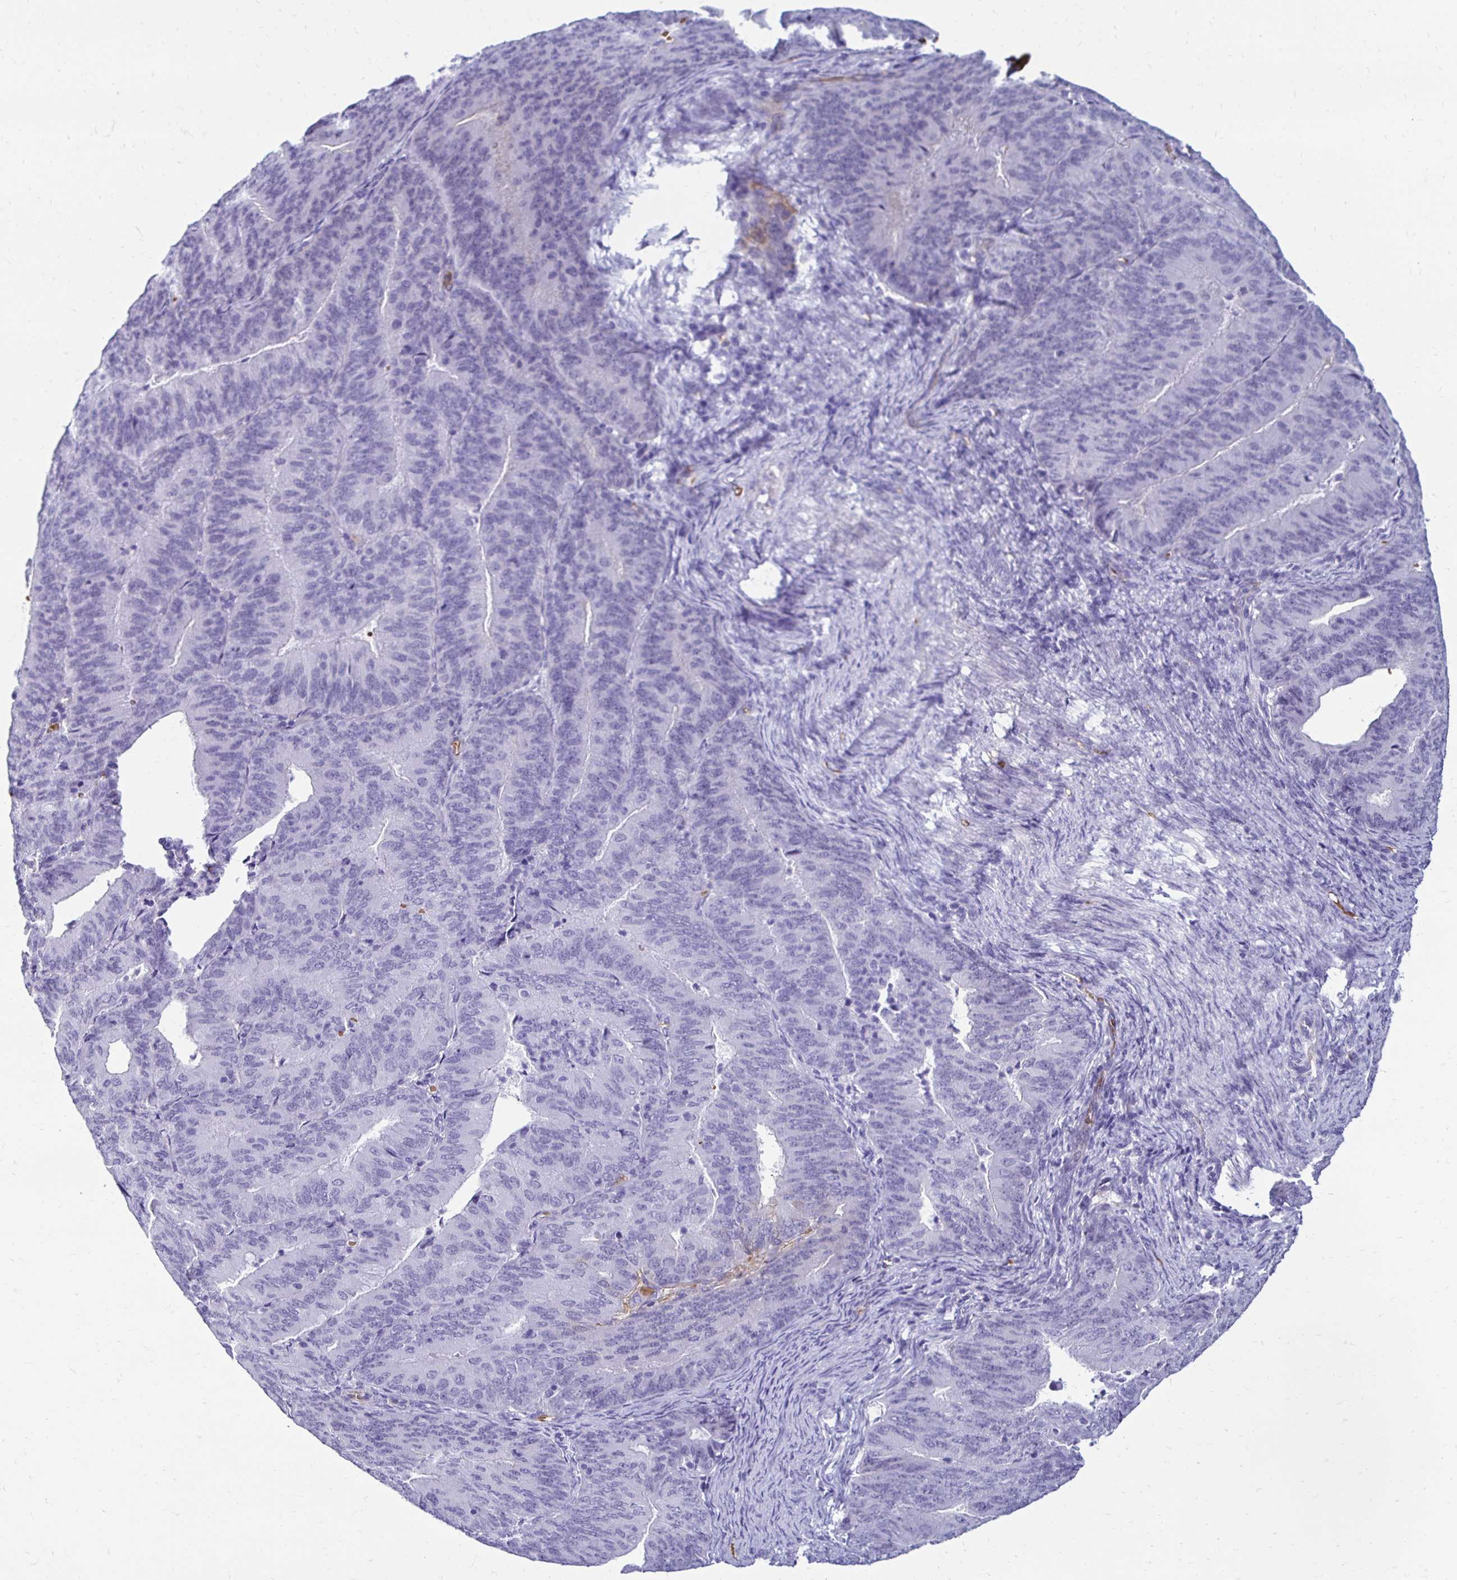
{"staining": {"intensity": "negative", "quantity": "none", "location": "none"}, "tissue": "endometrial cancer", "cell_type": "Tumor cells", "image_type": "cancer", "snomed": [{"axis": "morphology", "description": "Adenocarcinoma, NOS"}, {"axis": "topography", "description": "Endometrium"}], "caption": "This histopathology image is of endometrial adenocarcinoma stained with immunohistochemistry to label a protein in brown with the nuclei are counter-stained blue. There is no expression in tumor cells. Brightfield microscopy of immunohistochemistry stained with DAB (brown) and hematoxylin (blue), captured at high magnification.", "gene": "RHBDL3", "patient": {"sex": "female", "age": 57}}